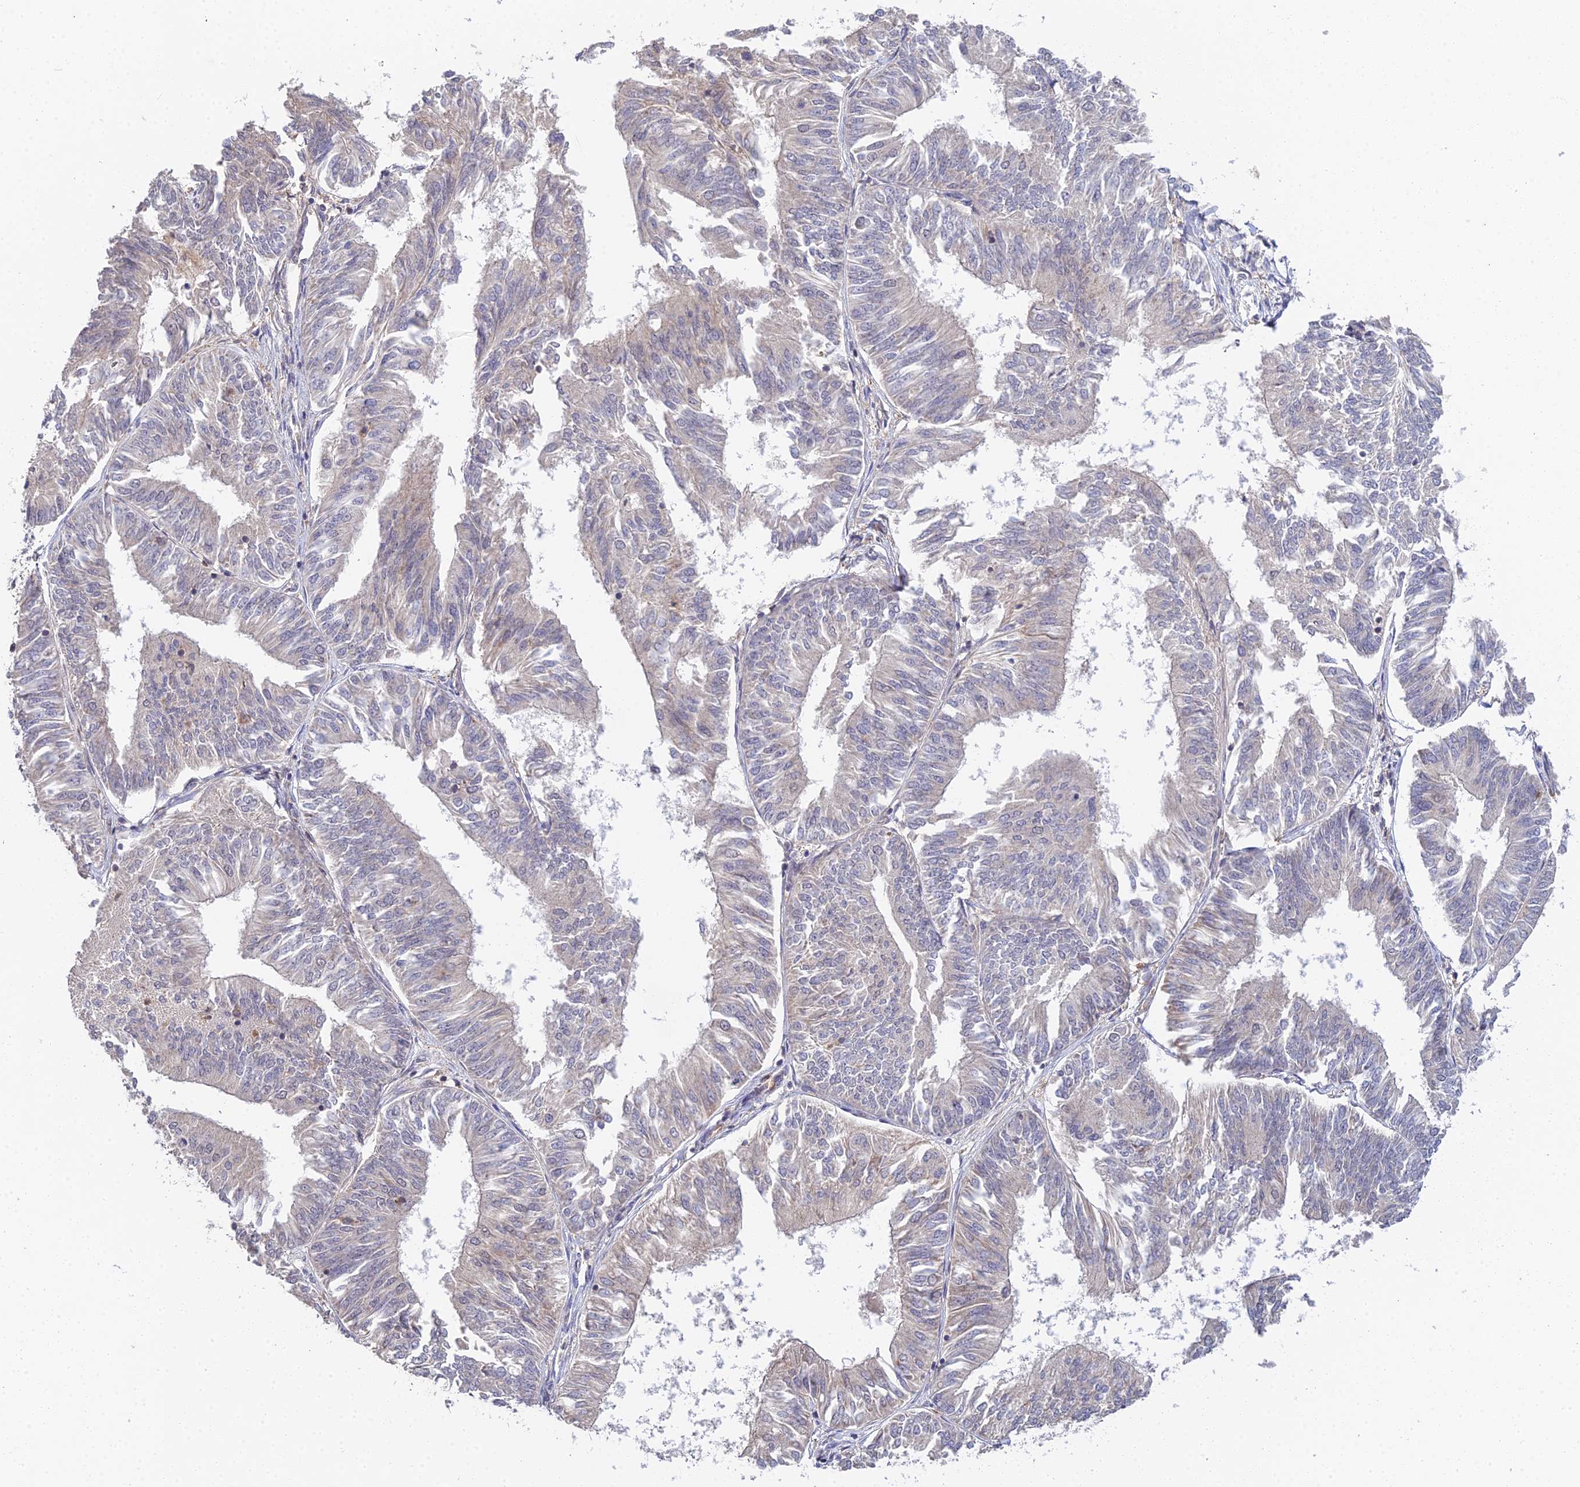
{"staining": {"intensity": "negative", "quantity": "none", "location": "none"}, "tissue": "endometrial cancer", "cell_type": "Tumor cells", "image_type": "cancer", "snomed": [{"axis": "morphology", "description": "Adenocarcinoma, NOS"}, {"axis": "topography", "description": "Endometrium"}], "caption": "Tumor cells show no significant protein expression in endometrial cancer (adenocarcinoma).", "gene": "TPRX1", "patient": {"sex": "female", "age": 58}}